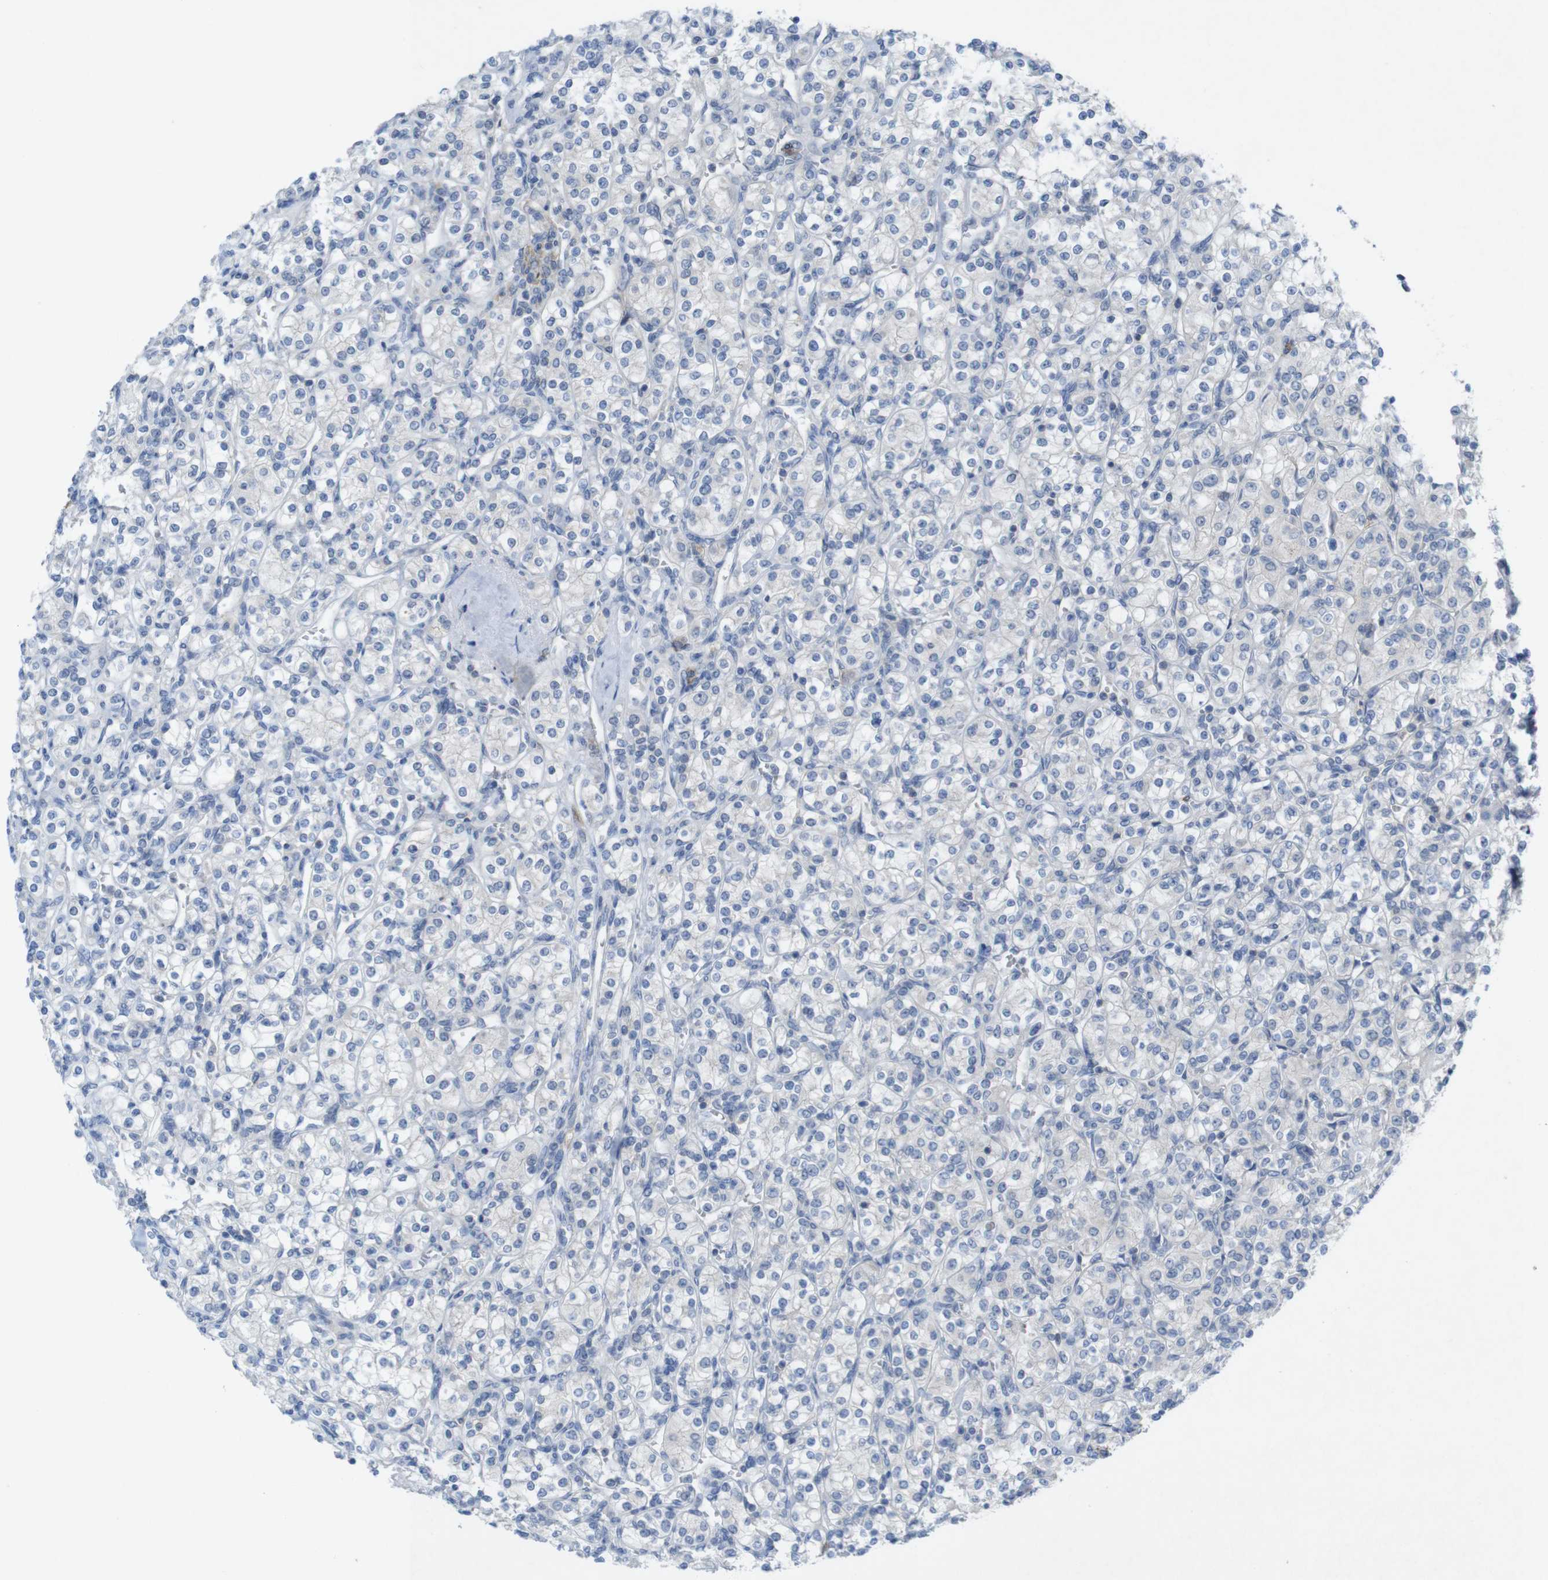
{"staining": {"intensity": "negative", "quantity": "none", "location": "none"}, "tissue": "renal cancer", "cell_type": "Tumor cells", "image_type": "cancer", "snomed": [{"axis": "morphology", "description": "Adenocarcinoma, NOS"}, {"axis": "topography", "description": "Kidney"}], "caption": "IHC of renal adenocarcinoma demonstrates no positivity in tumor cells. (DAB (3,3'-diaminobenzidine) IHC with hematoxylin counter stain).", "gene": "SLAMF7", "patient": {"sex": "male", "age": 77}}